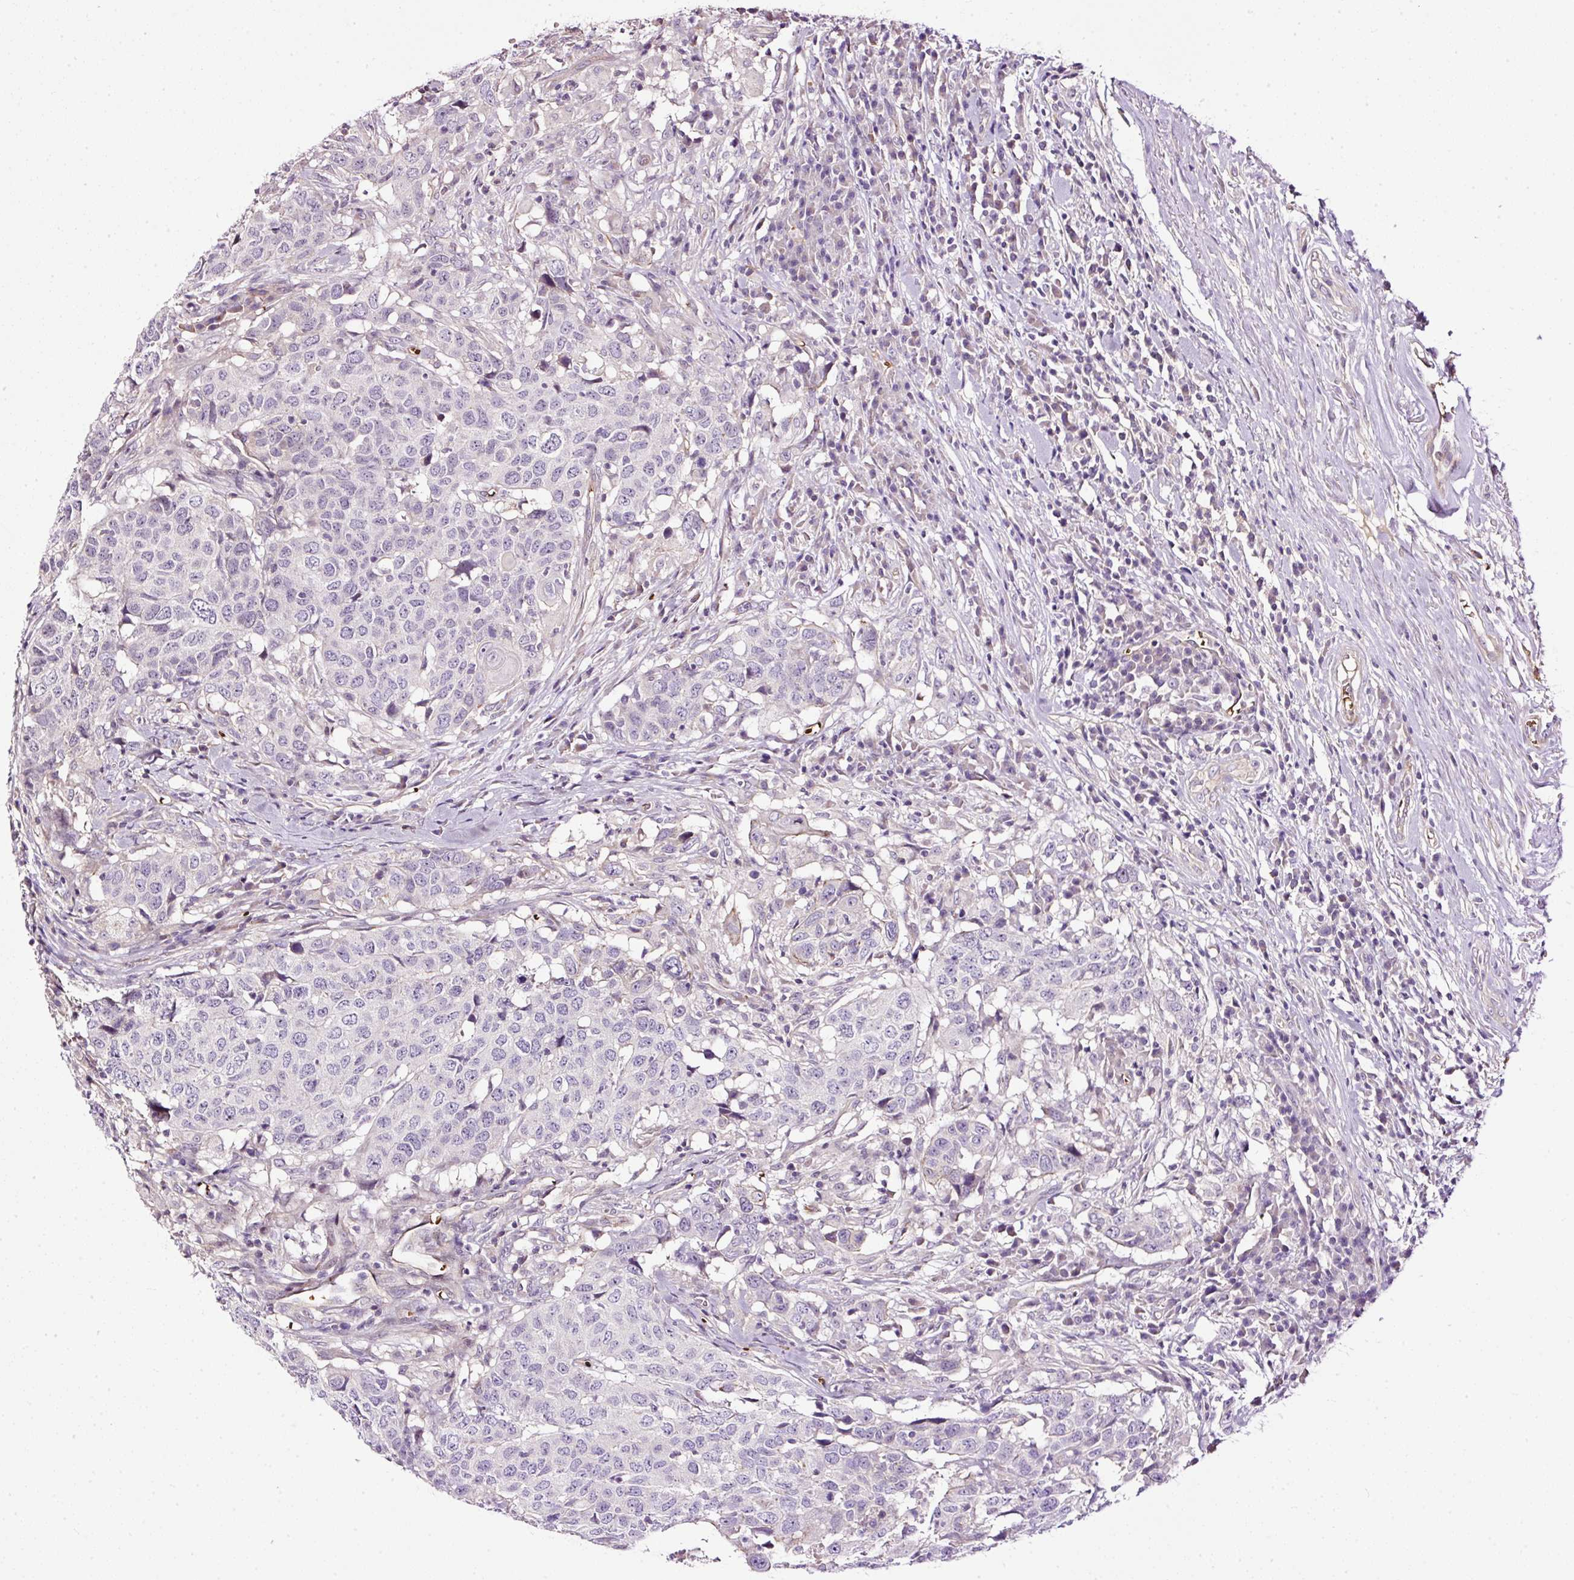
{"staining": {"intensity": "negative", "quantity": "none", "location": "none"}, "tissue": "head and neck cancer", "cell_type": "Tumor cells", "image_type": "cancer", "snomed": [{"axis": "morphology", "description": "Normal tissue, NOS"}, {"axis": "morphology", "description": "Squamous cell carcinoma, NOS"}, {"axis": "topography", "description": "Skeletal muscle"}, {"axis": "topography", "description": "Vascular tissue"}, {"axis": "topography", "description": "Peripheral nerve tissue"}, {"axis": "topography", "description": "Head-Neck"}], "caption": "Image shows no protein expression in tumor cells of head and neck cancer tissue. Nuclei are stained in blue.", "gene": "USHBP1", "patient": {"sex": "male", "age": 66}}